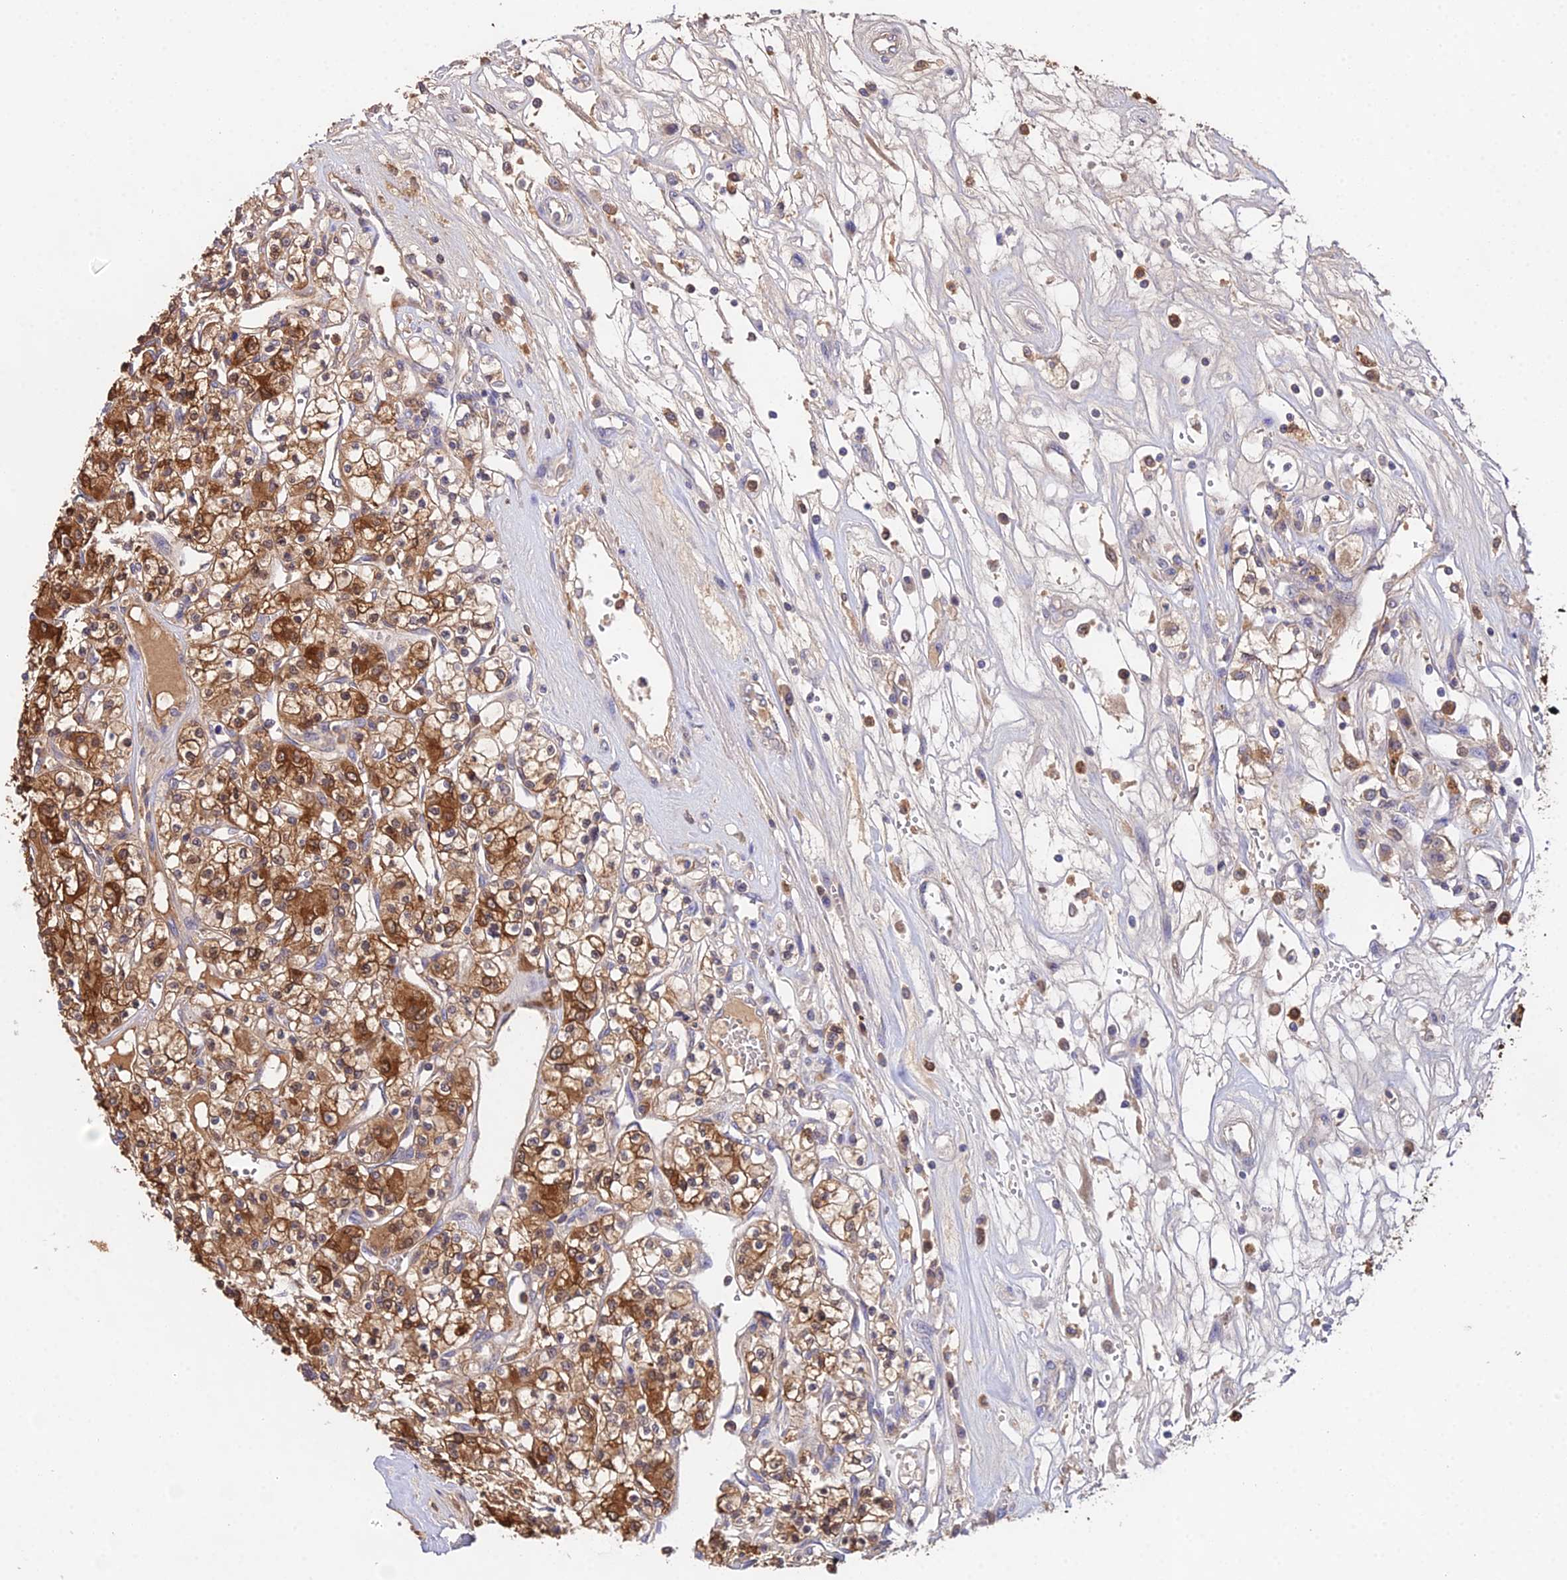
{"staining": {"intensity": "strong", "quantity": "25%-75%", "location": "cytoplasmic/membranous"}, "tissue": "renal cancer", "cell_type": "Tumor cells", "image_type": "cancer", "snomed": [{"axis": "morphology", "description": "Adenocarcinoma, NOS"}, {"axis": "topography", "description": "Kidney"}], "caption": "Immunohistochemistry (IHC) micrograph of human renal adenocarcinoma stained for a protein (brown), which demonstrates high levels of strong cytoplasmic/membranous staining in approximately 25%-75% of tumor cells.", "gene": "FBP1", "patient": {"sex": "female", "age": 59}}